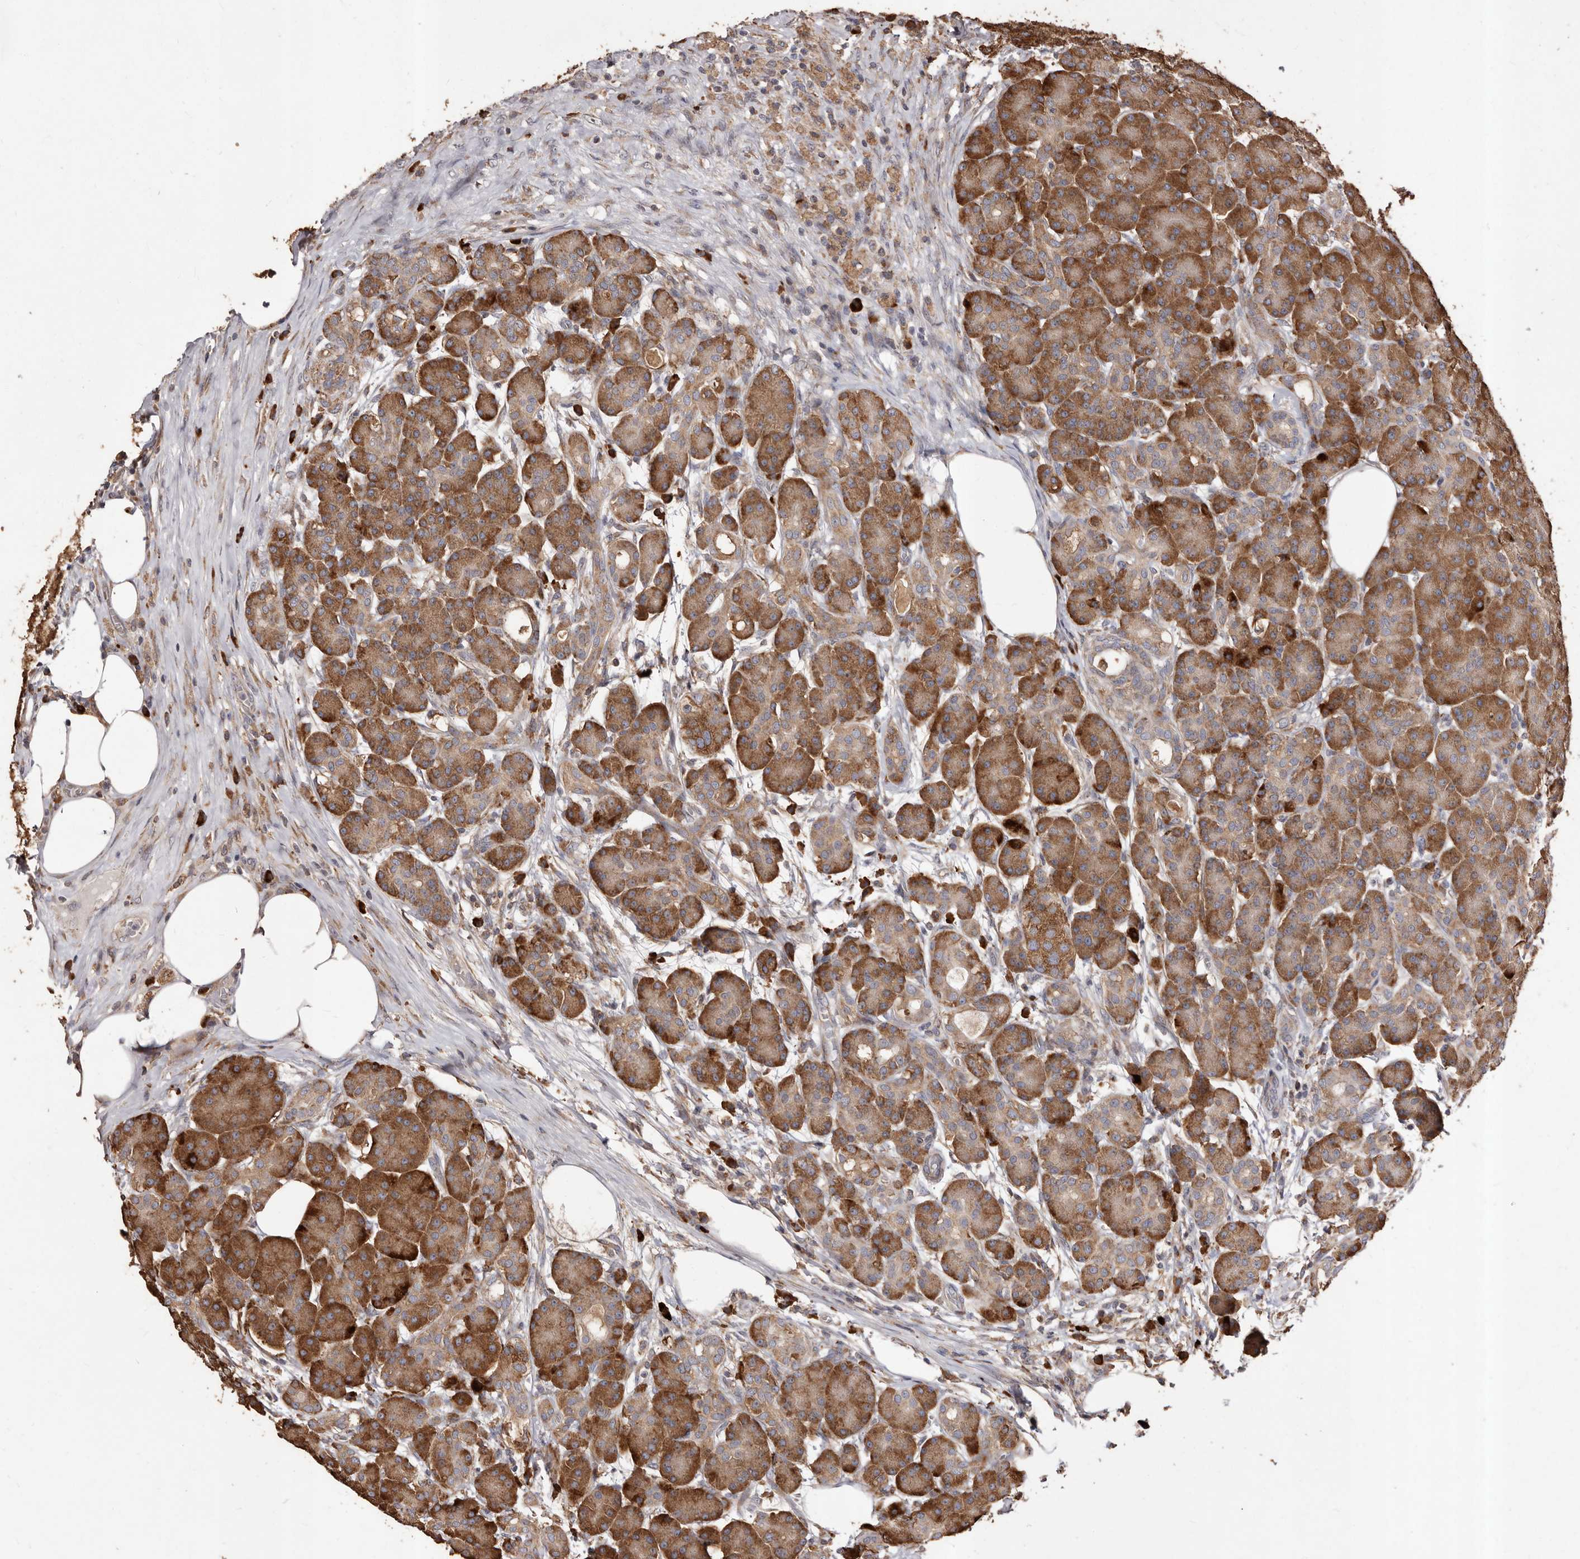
{"staining": {"intensity": "strong", "quantity": ">75%", "location": "cytoplasmic/membranous"}, "tissue": "pancreas", "cell_type": "Exocrine glandular cells", "image_type": "normal", "snomed": [{"axis": "morphology", "description": "Normal tissue, NOS"}, {"axis": "topography", "description": "Pancreas"}], "caption": "Immunohistochemical staining of unremarkable human pancreas exhibits >75% levels of strong cytoplasmic/membranous protein staining in approximately >75% of exocrine glandular cells. (IHC, brightfield microscopy, high magnification).", "gene": "STEAP2", "patient": {"sex": "male", "age": 63}}